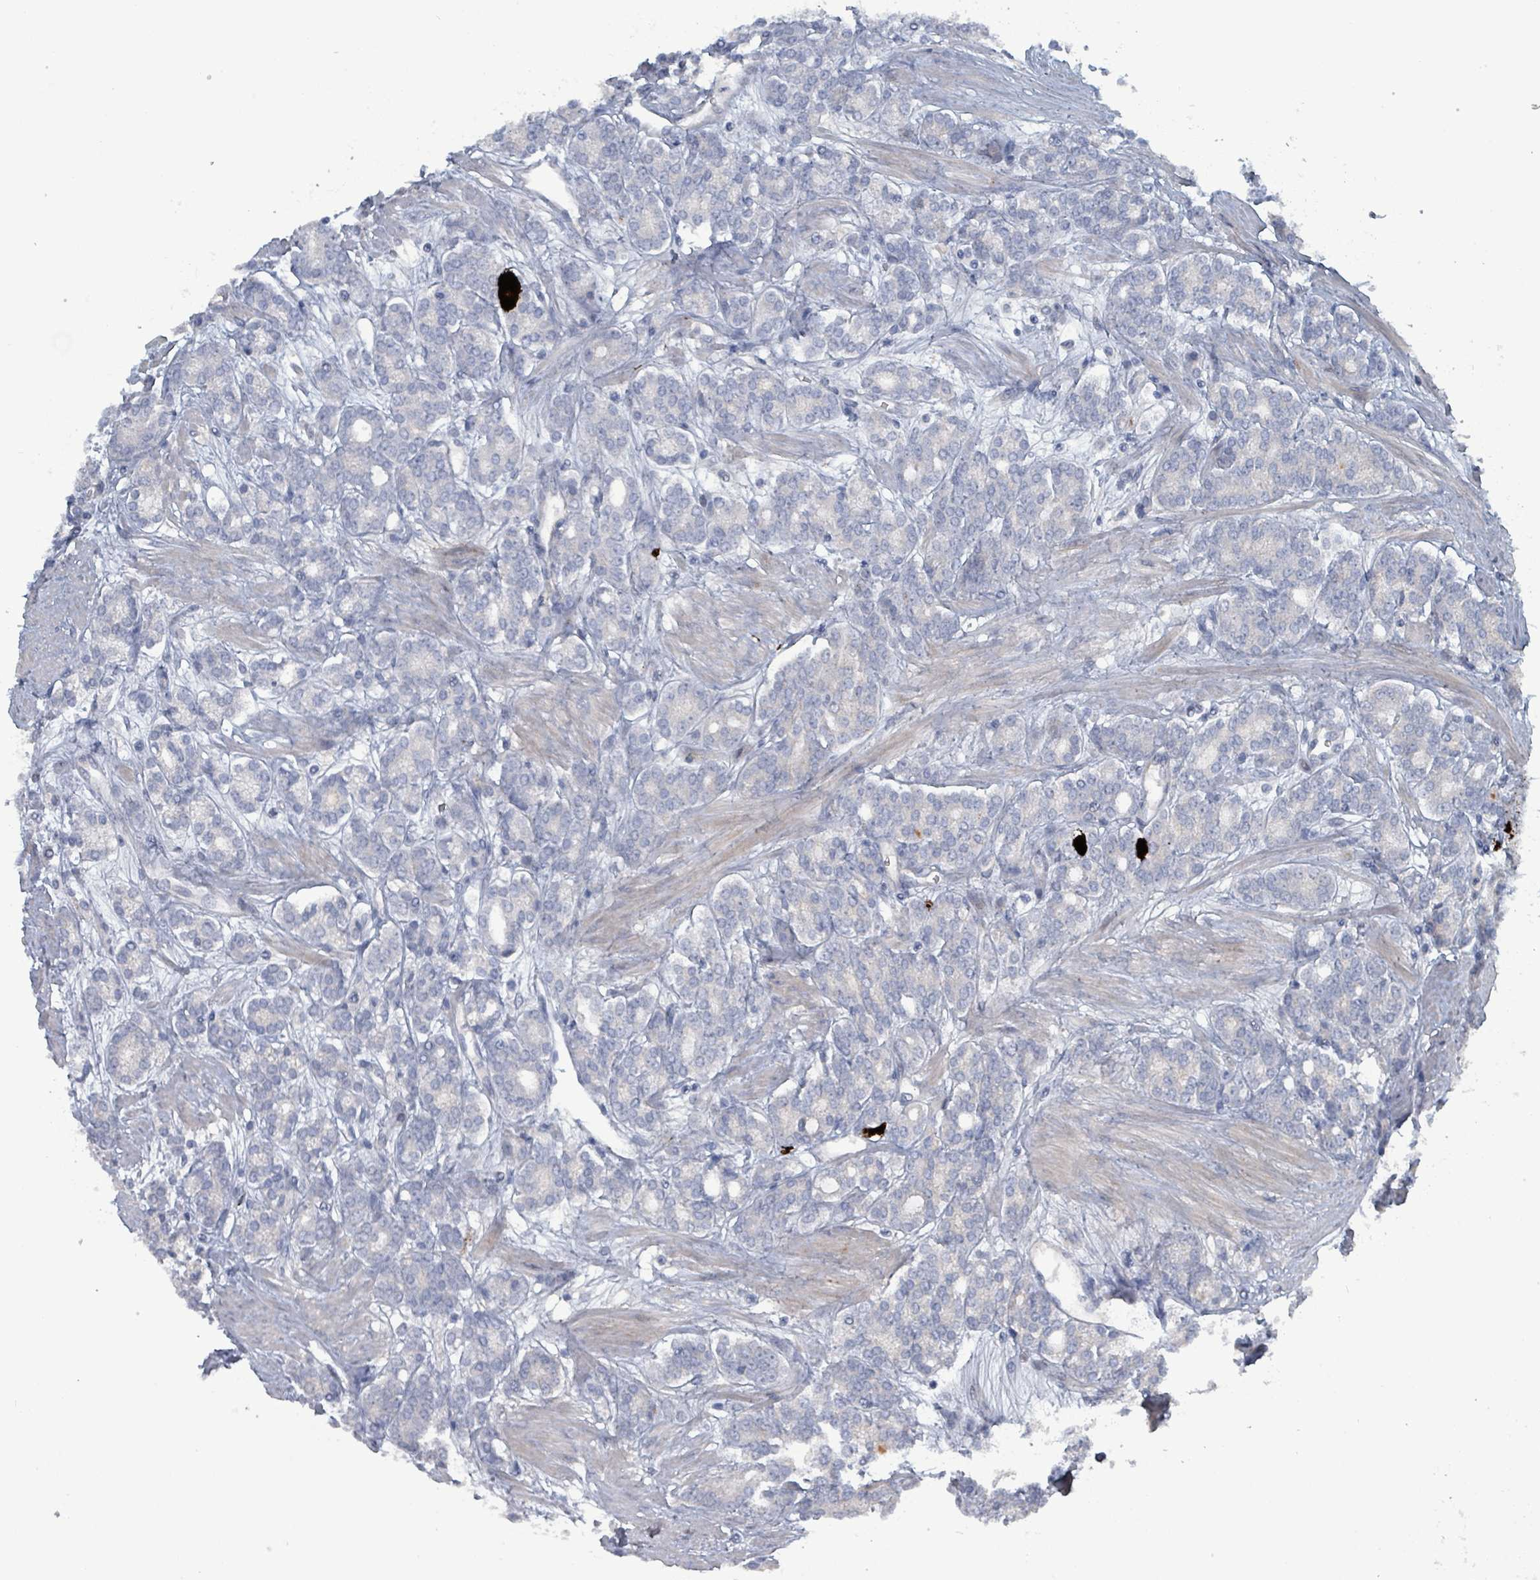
{"staining": {"intensity": "negative", "quantity": "none", "location": "none"}, "tissue": "prostate cancer", "cell_type": "Tumor cells", "image_type": "cancer", "snomed": [{"axis": "morphology", "description": "Adenocarcinoma, High grade"}, {"axis": "topography", "description": "Prostate"}], "caption": "Image shows no significant protein expression in tumor cells of prostate cancer (adenocarcinoma (high-grade)).", "gene": "TAAR5", "patient": {"sex": "male", "age": 62}}